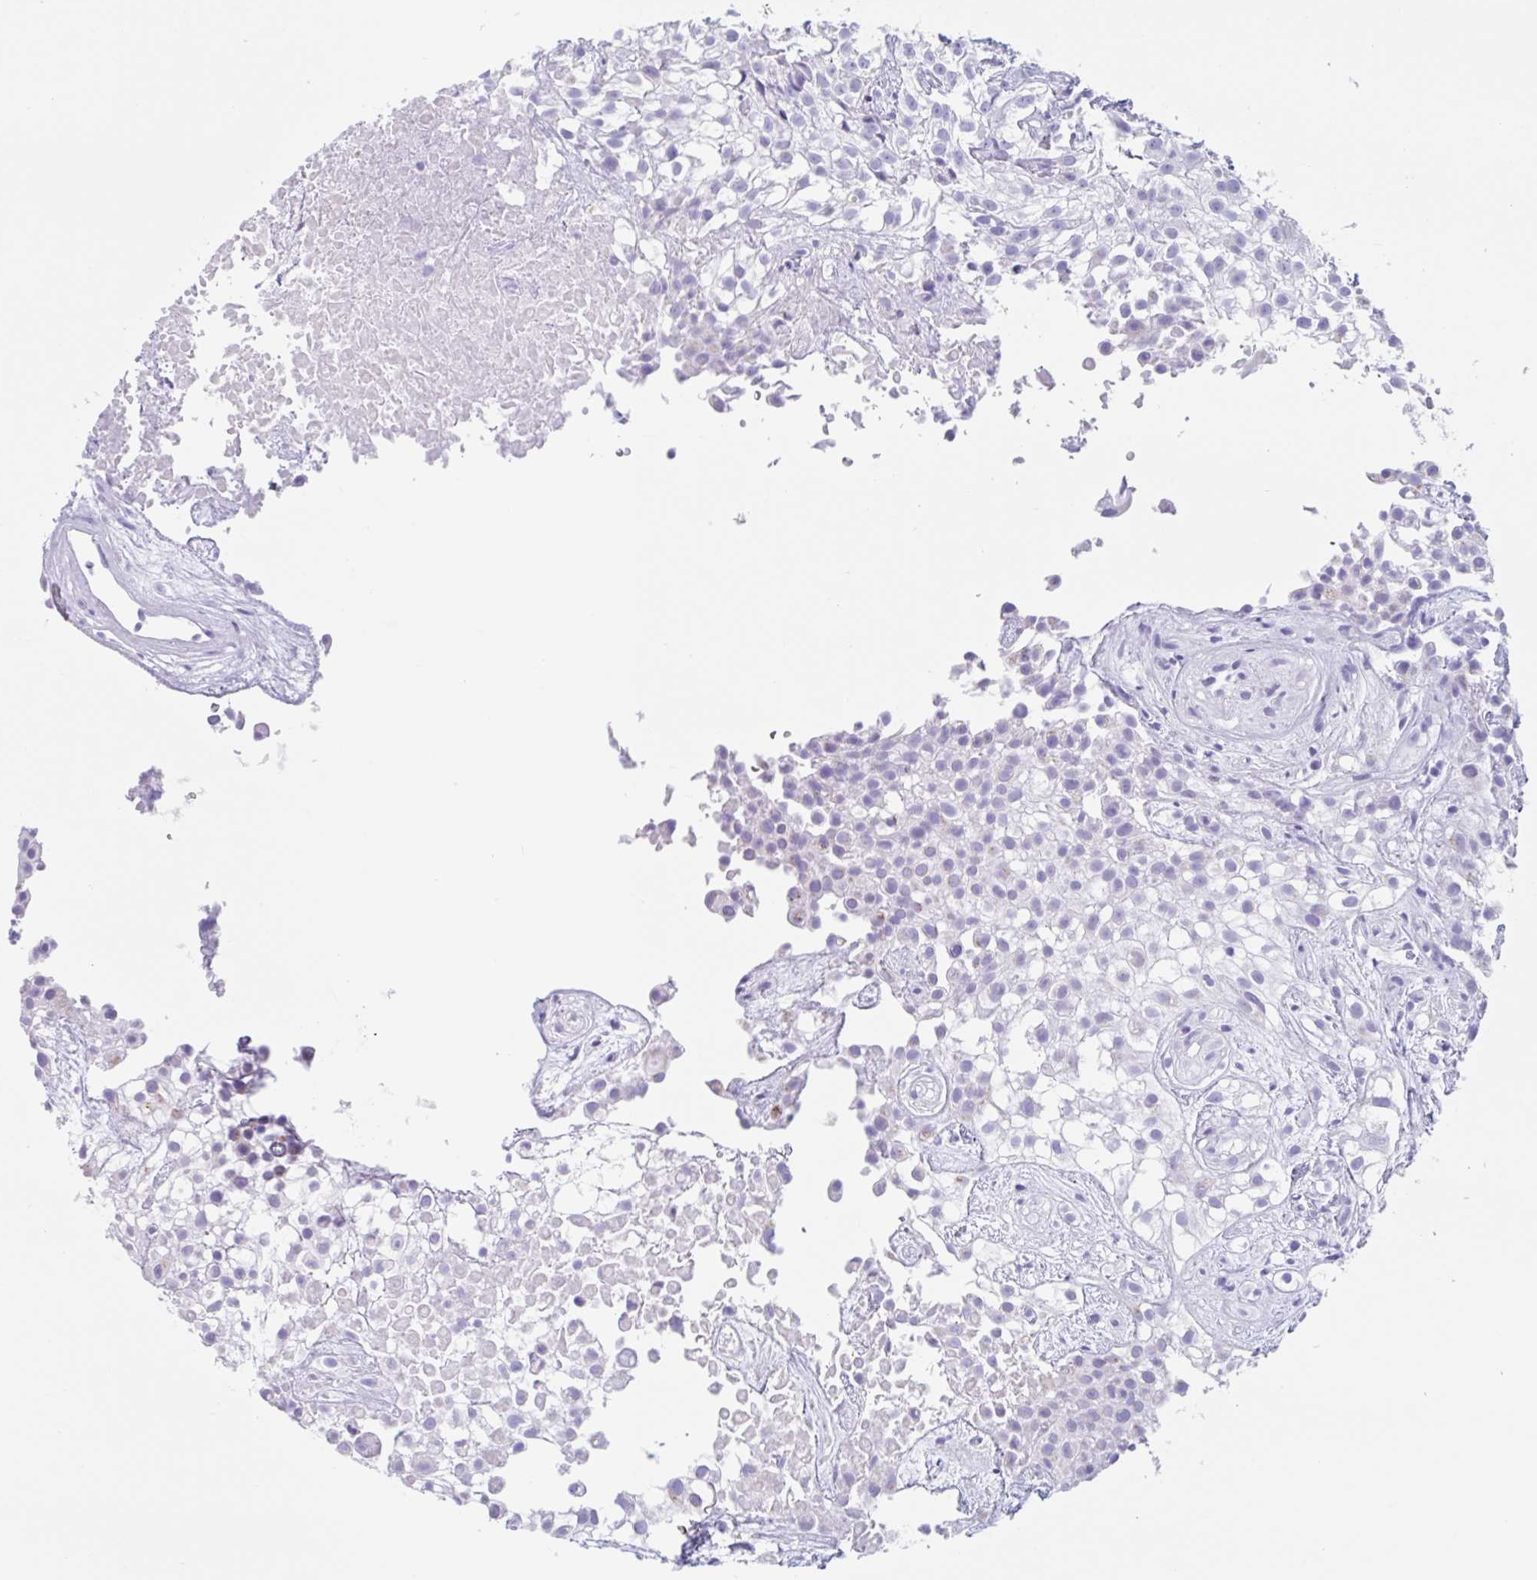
{"staining": {"intensity": "negative", "quantity": "none", "location": "none"}, "tissue": "urothelial cancer", "cell_type": "Tumor cells", "image_type": "cancer", "snomed": [{"axis": "morphology", "description": "Urothelial carcinoma, High grade"}, {"axis": "topography", "description": "Urinary bladder"}], "caption": "Immunohistochemistry (IHC) image of neoplastic tissue: urothelial cancer stained with DAB (3,3'-diaminobenzidine) exhibits no significant protein positivity in tumor cells. (DAB (3,3'-diaminobenzidine) immunohistochemistry with hematoxylin counter stain).", "gene": "CPTP", "patient": {"sex": "male", "age": 56}}